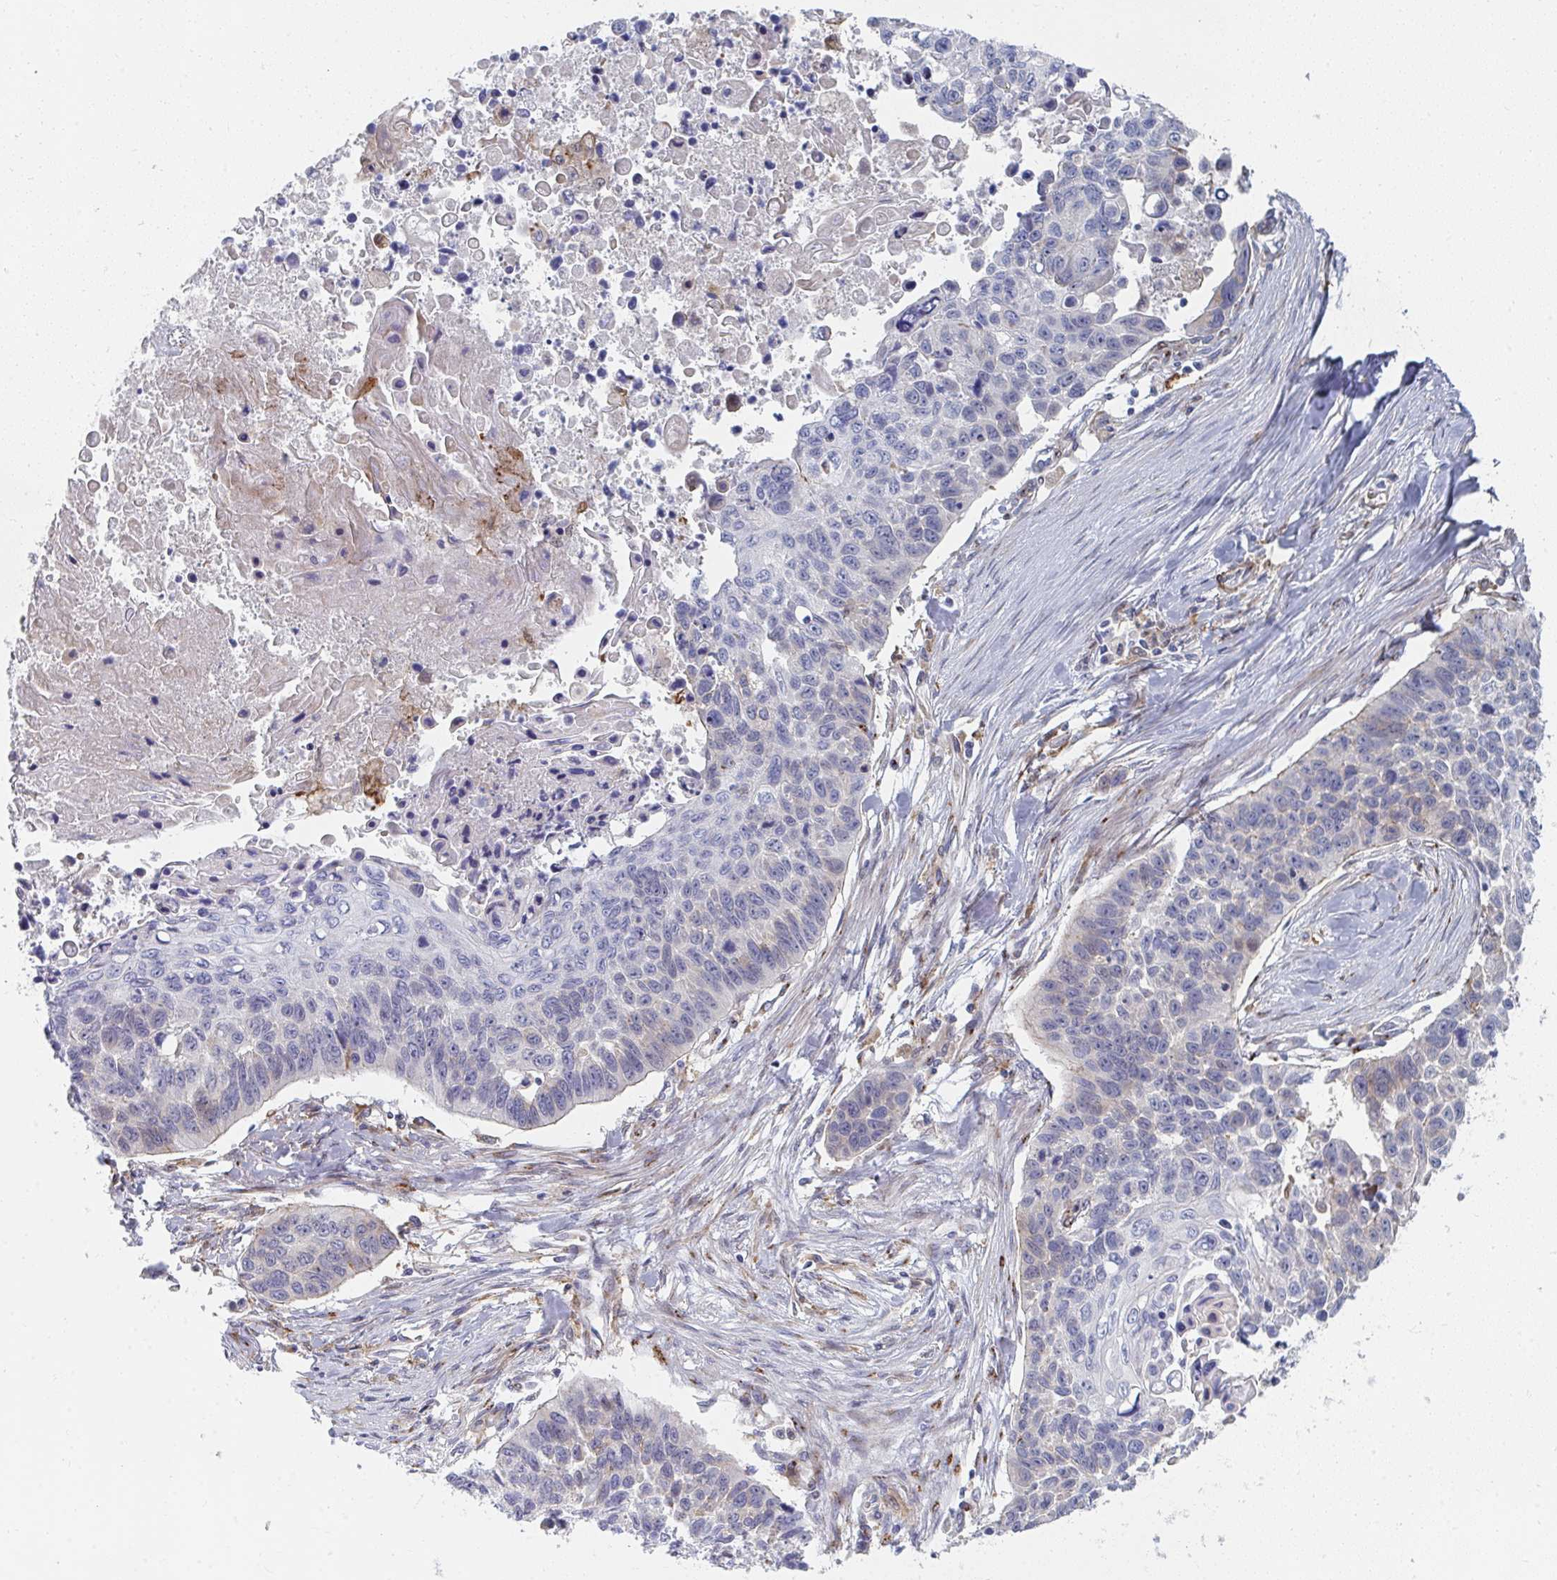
{"staining": {"intensity": "negative", "quantity": "none", "location": "none"}, "tissue": "lung cancer", "cell_type": "Tumor cells", "image_type": "cancer", "snomed": [{"axis": "morphology", "description": "Squamous cell carcinoma, NOS"}, {"axis": "topography", "description": "Lung"}], "caption": "Tumor cells are negative for protein expression in human lung cancer.", "gene": "PSMG1", "patient": {"sex": "male", "age": 62}}